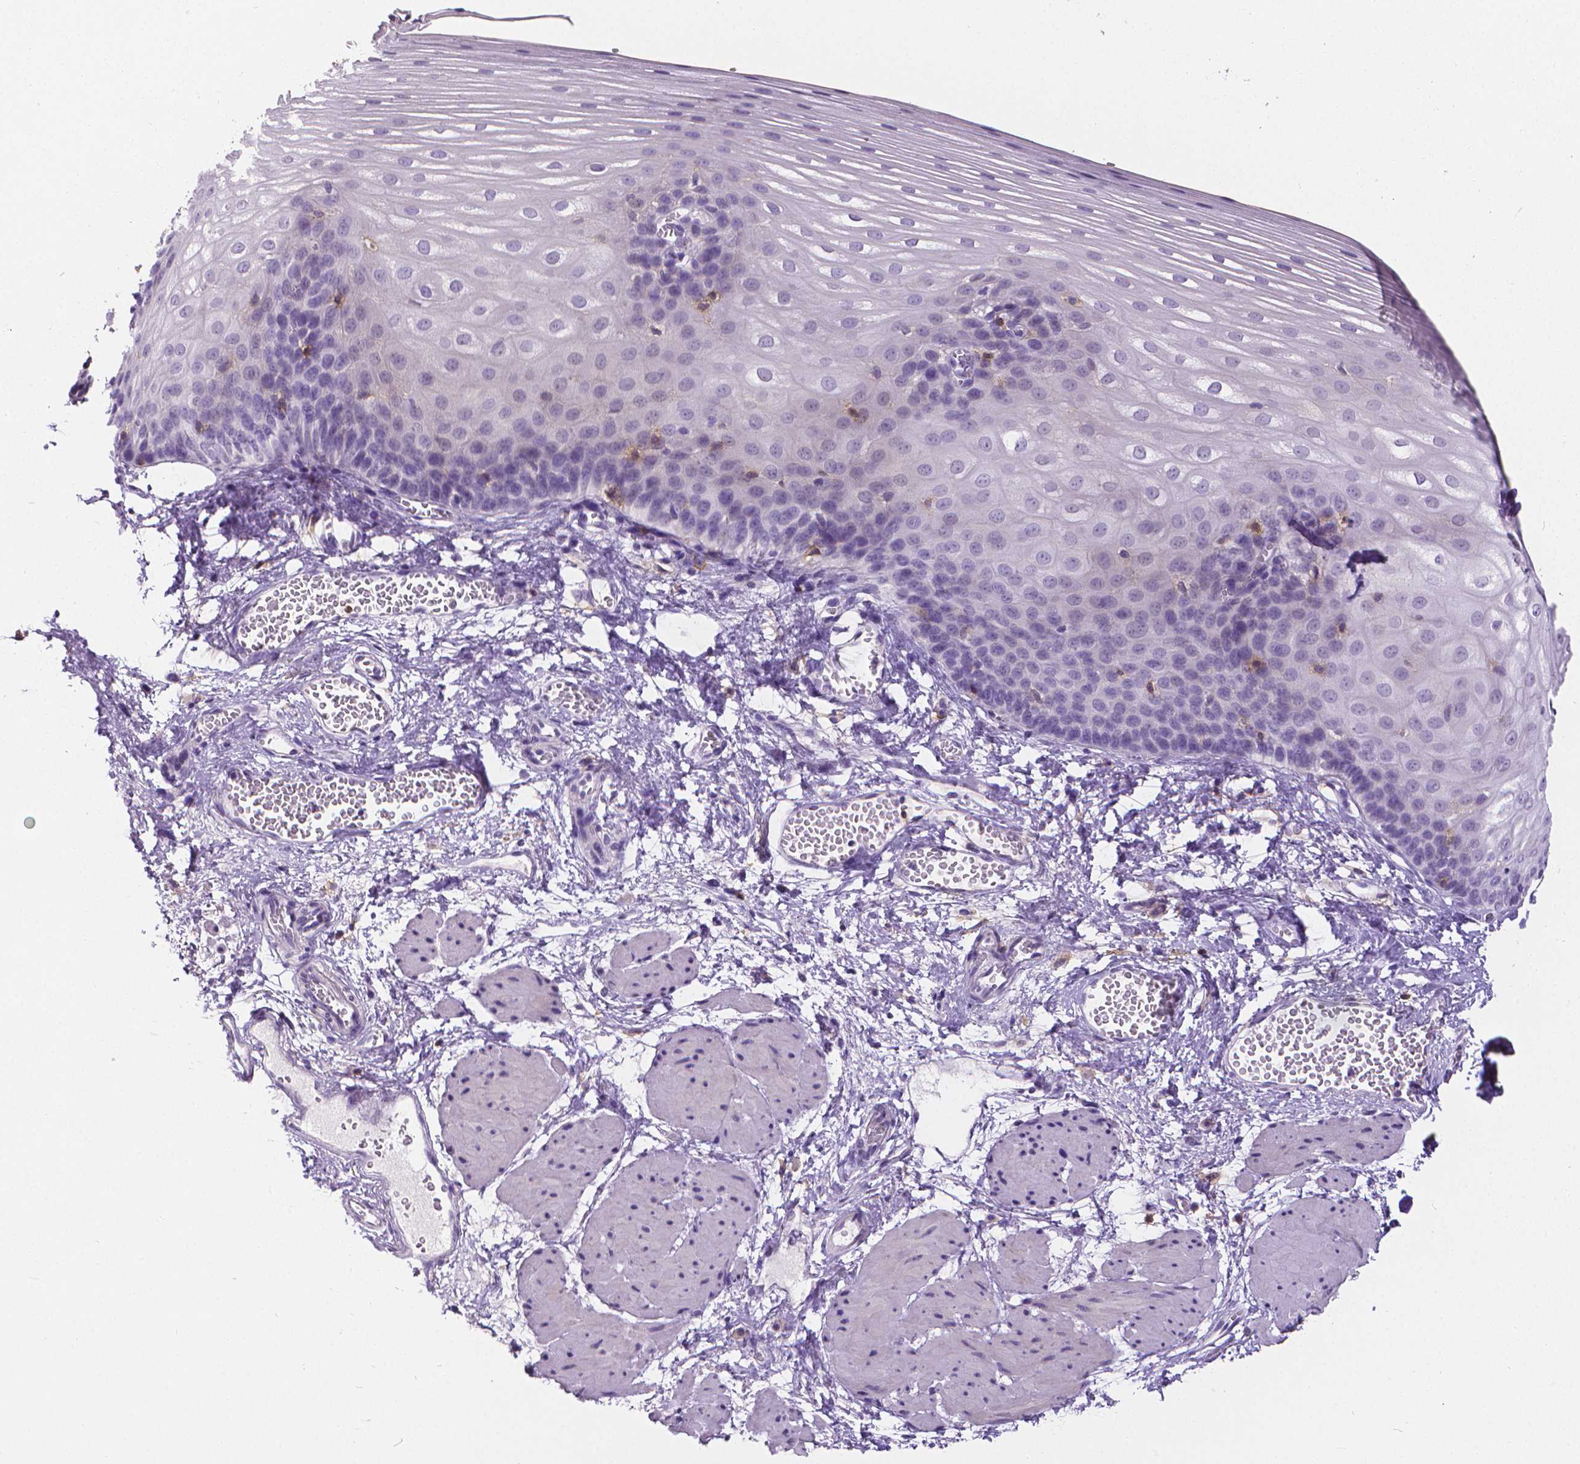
{"staining": {"intensity": "negative", "quantity": "none", "location": "none"}, "tissue": "esophagus", "cell_type": "Squamous epithelial cells", "image_type": "normal", "snomed": [{"axis": "morphology", "description": "Normal tissue, NOS"}, {"axis": "topography", "description": "Esophagus"}], "caption": "DAB (3,3'-diaminobenzidine) immunohistochemical staining of unremarkable esophagus shows no significant staining in squamous epithelial cells. (DAB (3,3'-diaminobenzidine) immunohistochemistry with hematoxylin counter stain).", "gene": "CD4", "patient": {"sex": "male", "age": 62}}